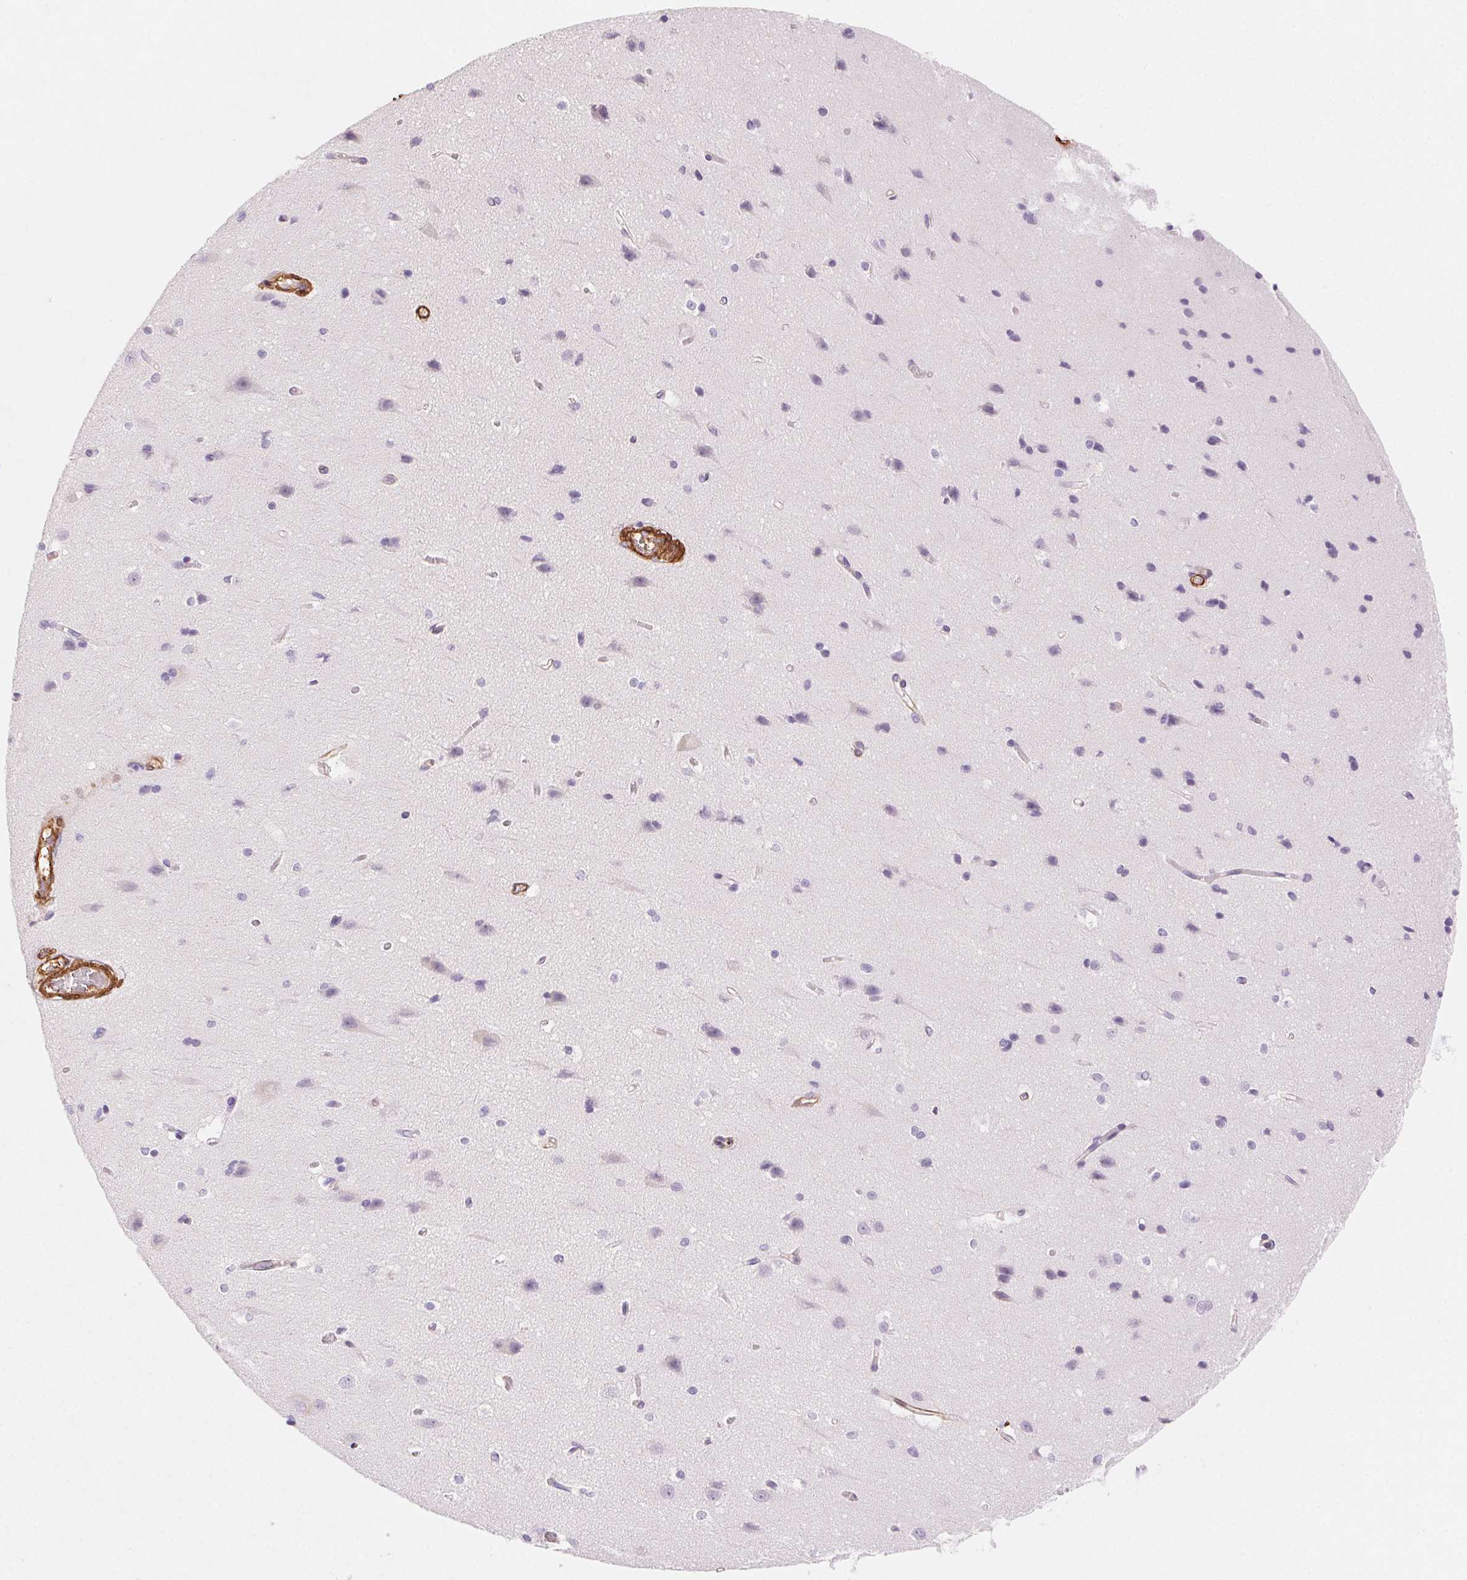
{"staining": {"intensity": "strong", "quantity": "<25%", "location": "cytoplasmic/membranous"}, "tissue": "cerebral cortex", "cell_type": "Endothelial cells", "image_type": "normal", "snomed": [{"axis": "morphology", "description": "Normal tissue, NOS"}, {"axis": "topography", "description": "Cerebral cortex"}], "caption": "IHC histopathology image of normal cerebral cortex stained for a protein (brown), which exhibits medium levels of strong cytoplasmic/membranous expression in about <25% of endothelial cells.", "gene": "GPX8", "patient": {"sex": "male", "age": 37}}